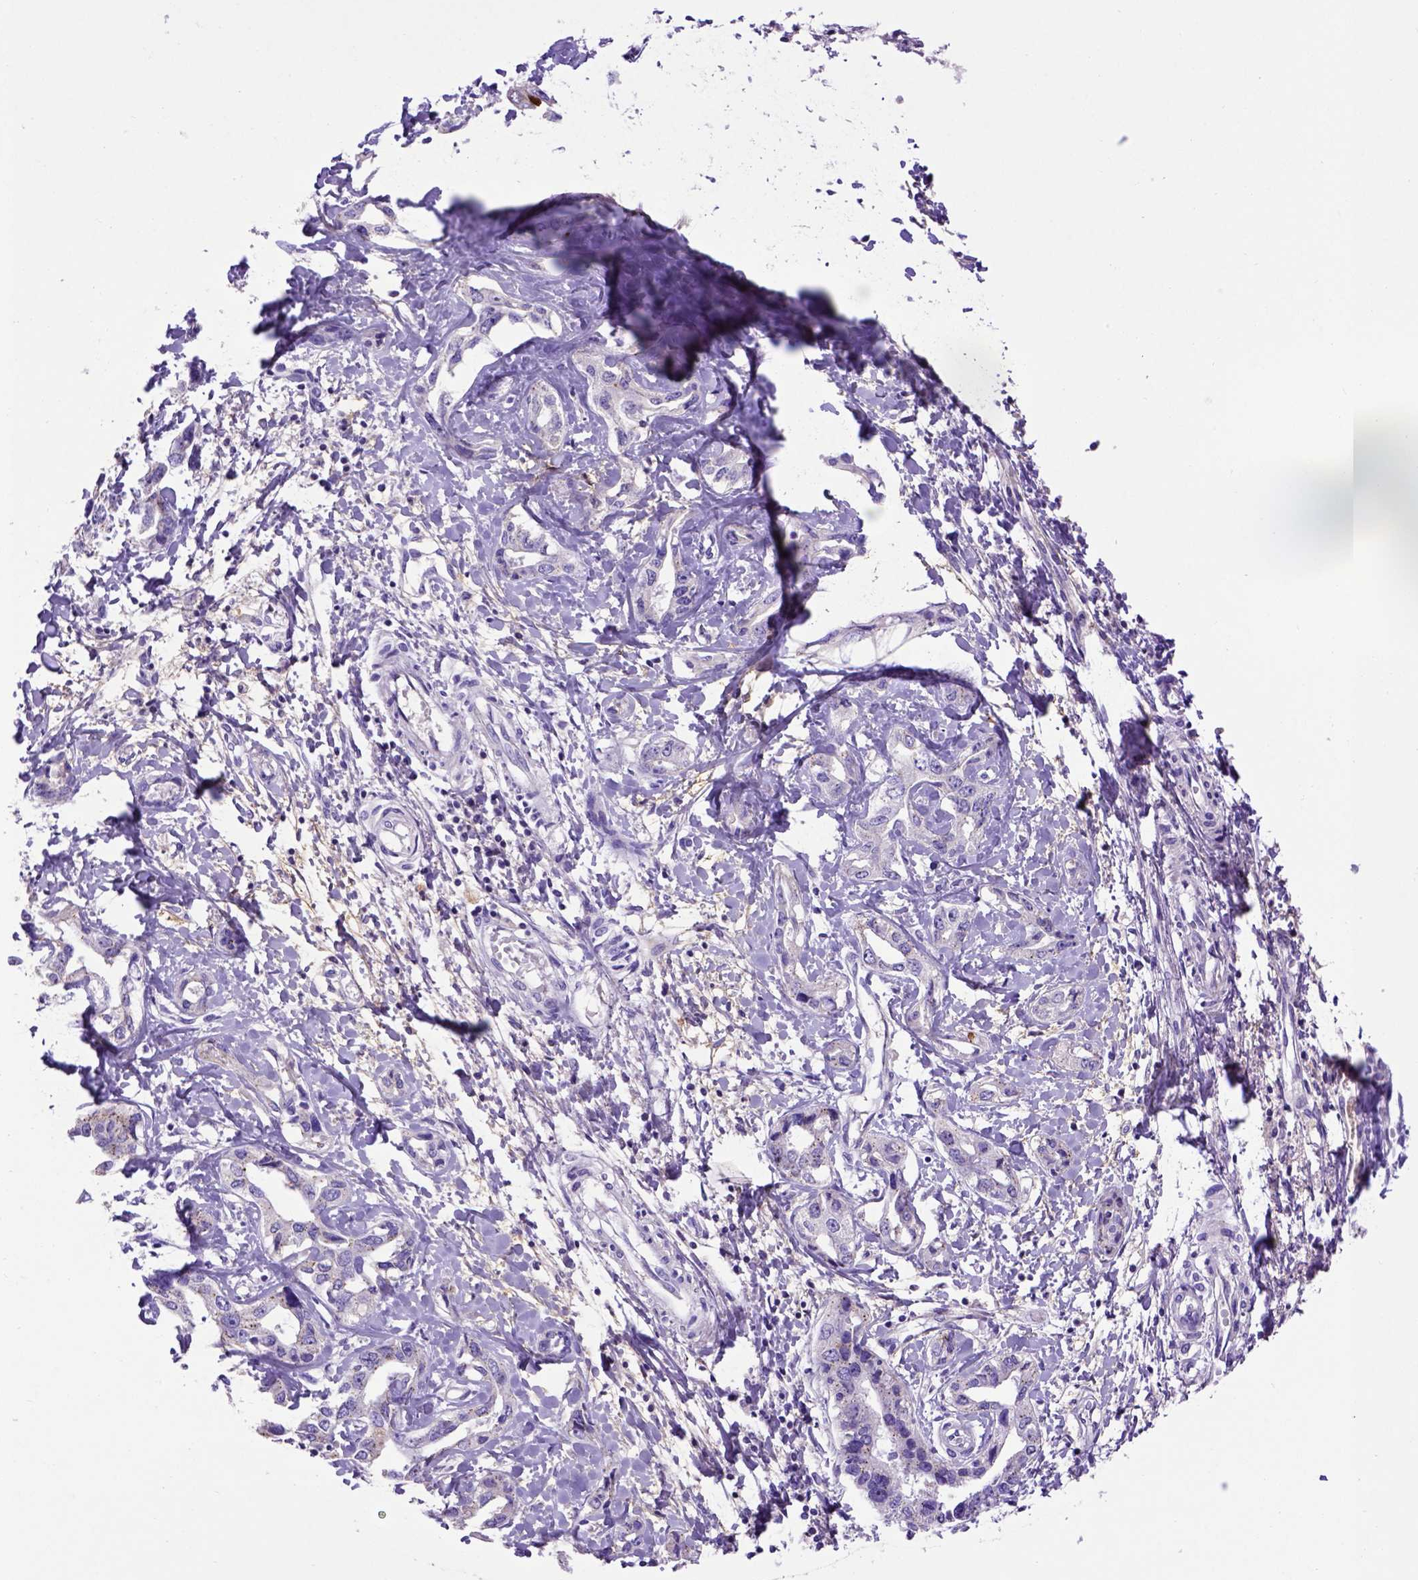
{"staining": {"intensity": "weak", "quantity": ">75%", "location": "cytoplasmic/membranous"}, "tissue": "liver cancer", "cell_type": "Tumor cells", "image_type": "cancer", "snomed": [{"axis": "morphology", "description": "Cholangiocarcinoma"}, {"axis": "topography", "description": "Liver"}], "caption": "This micrograph demonstrates immunohistochemistry (IHC) staining of cholangiocarcinoma (liver), with low weak cytoplasmic/membranous expression in about >75% of tumor cells.", "gene": "ADAM12", "patient": {"sex": "male", "age": 59}}